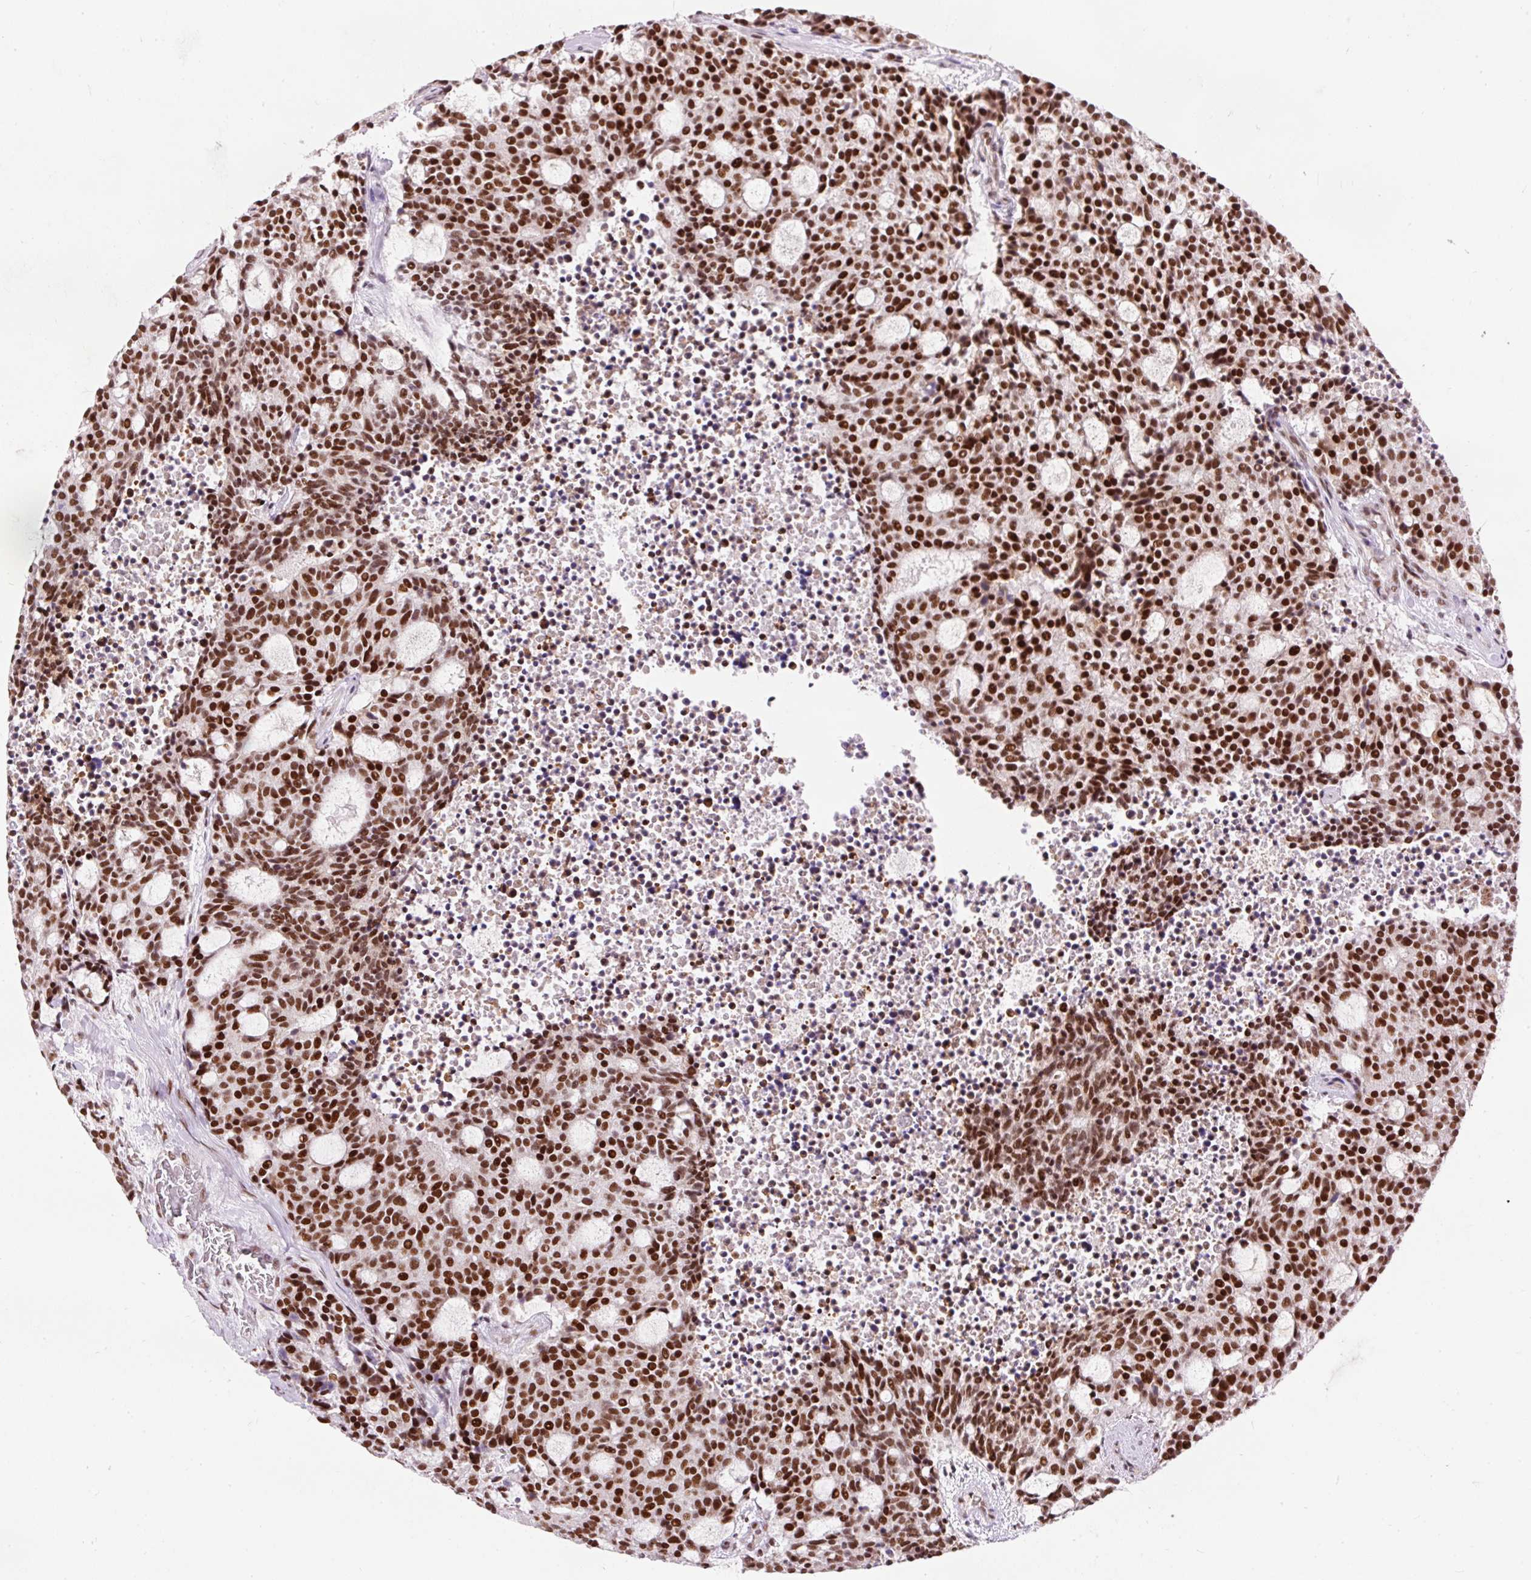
{"staining": {"intensity": "strong", "quantity": ">75%", "location": "nuclear"}, "tissue": "carcinoid", "cell_type": "Tumor cells", "image_type": "cancer", "snomed": [{"axis": "morphology", "description": "Carcinoid, malignant, NOS"}, {"axis": "topography", "description": "Pancreas"}], "caption": "This image reveals immunohistochemistry (IHC) staining of human carcinoid, with high strong nuclear expression in approximately >75% of tumor cells.", "gene": "HNRNPC", "patient": {"sex": "female", "age": 54}}